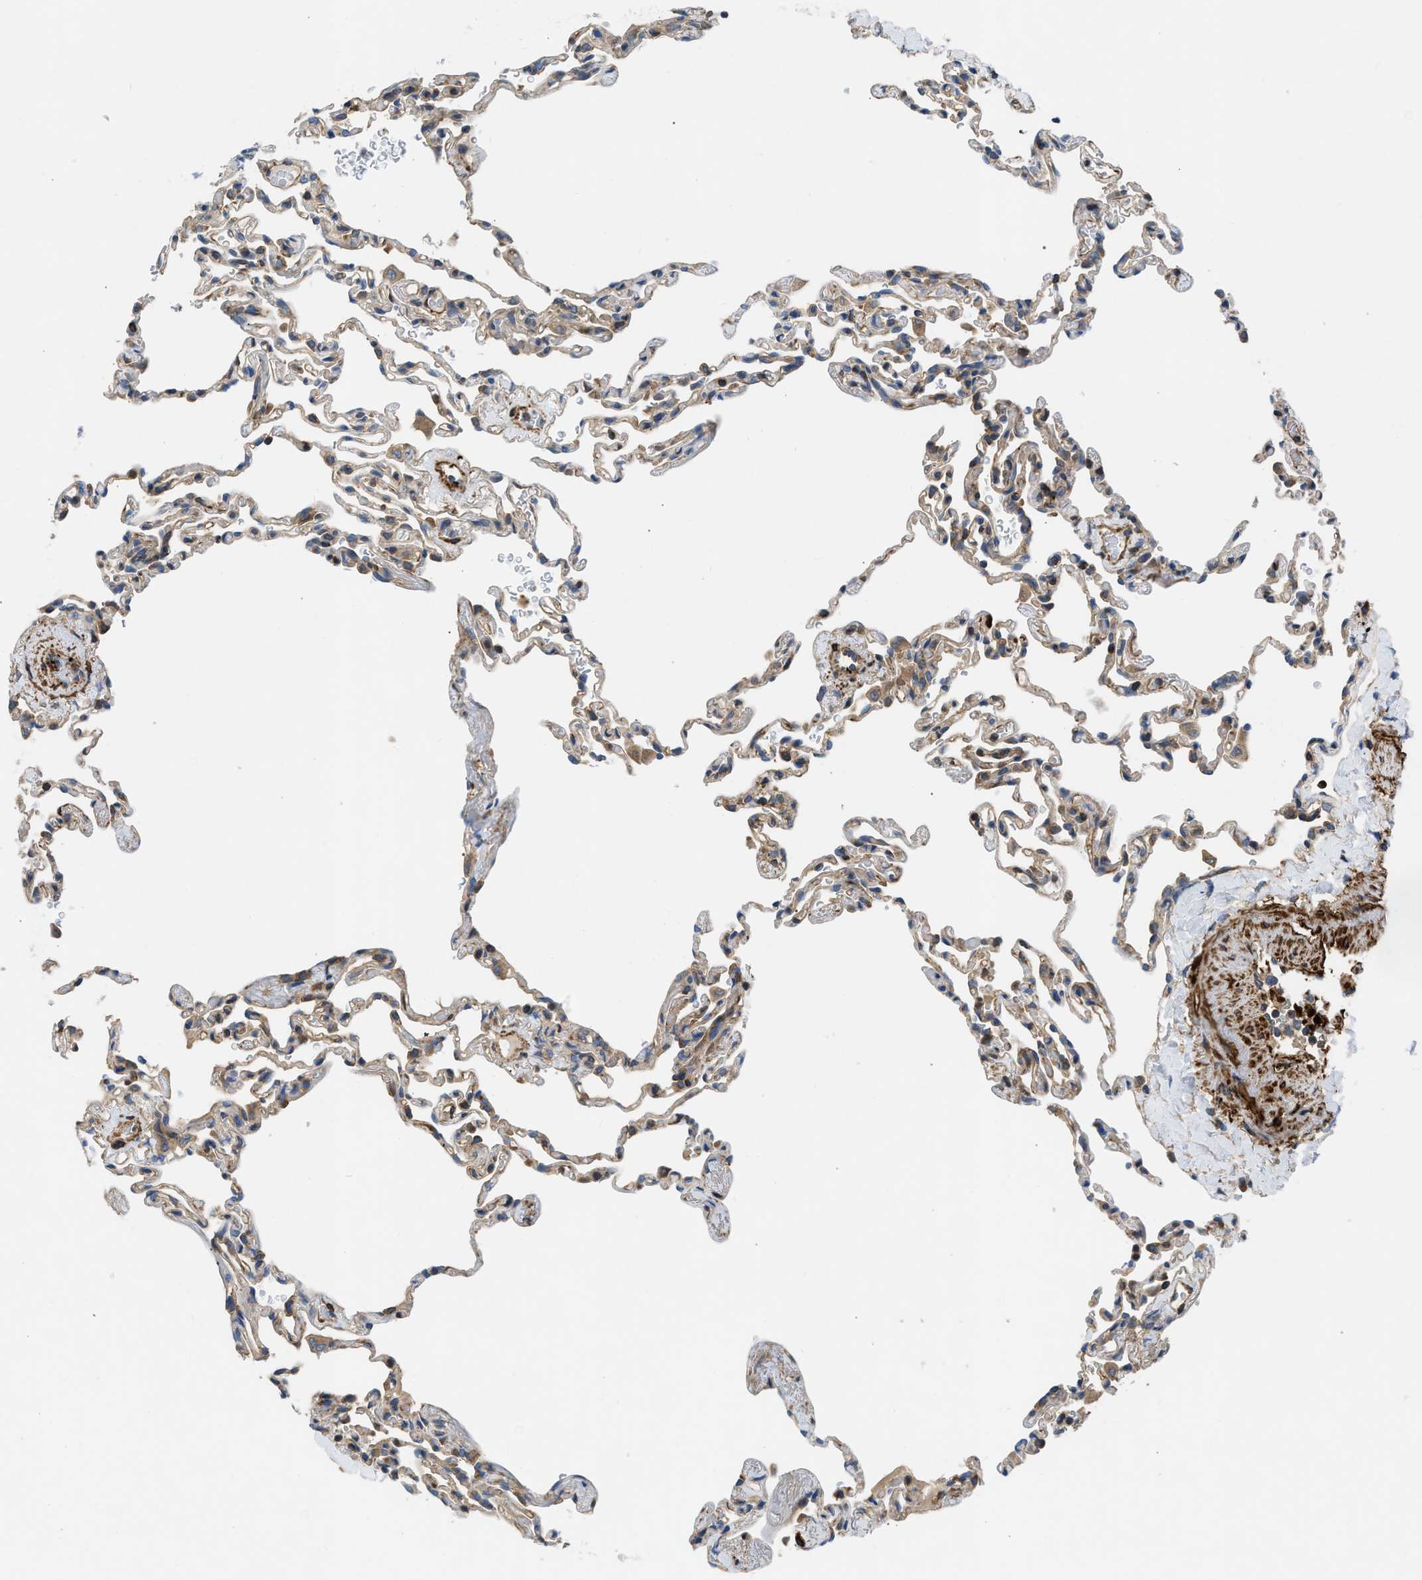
{"staining": {"intensity": "moderate", "quantity": "25%-75%", "location": "cytoplasmic/membranous"}, "tissue": "lung", "cell_type": "Alveolar cells", "image_type": "normal", "snomed": [{"axis": "morphology", "description": "Normal tissue, NOS"}, {"axis": "topography", "description": "Lung"}], "caption": "Normal lung shows moderate cytoplasmic/membranous expression in approximately 25%-75% of alveolar cells, visualized by immunohistochemistry.", "gene": "CHKB", "patient": {"sex": "male", "age": 59}}